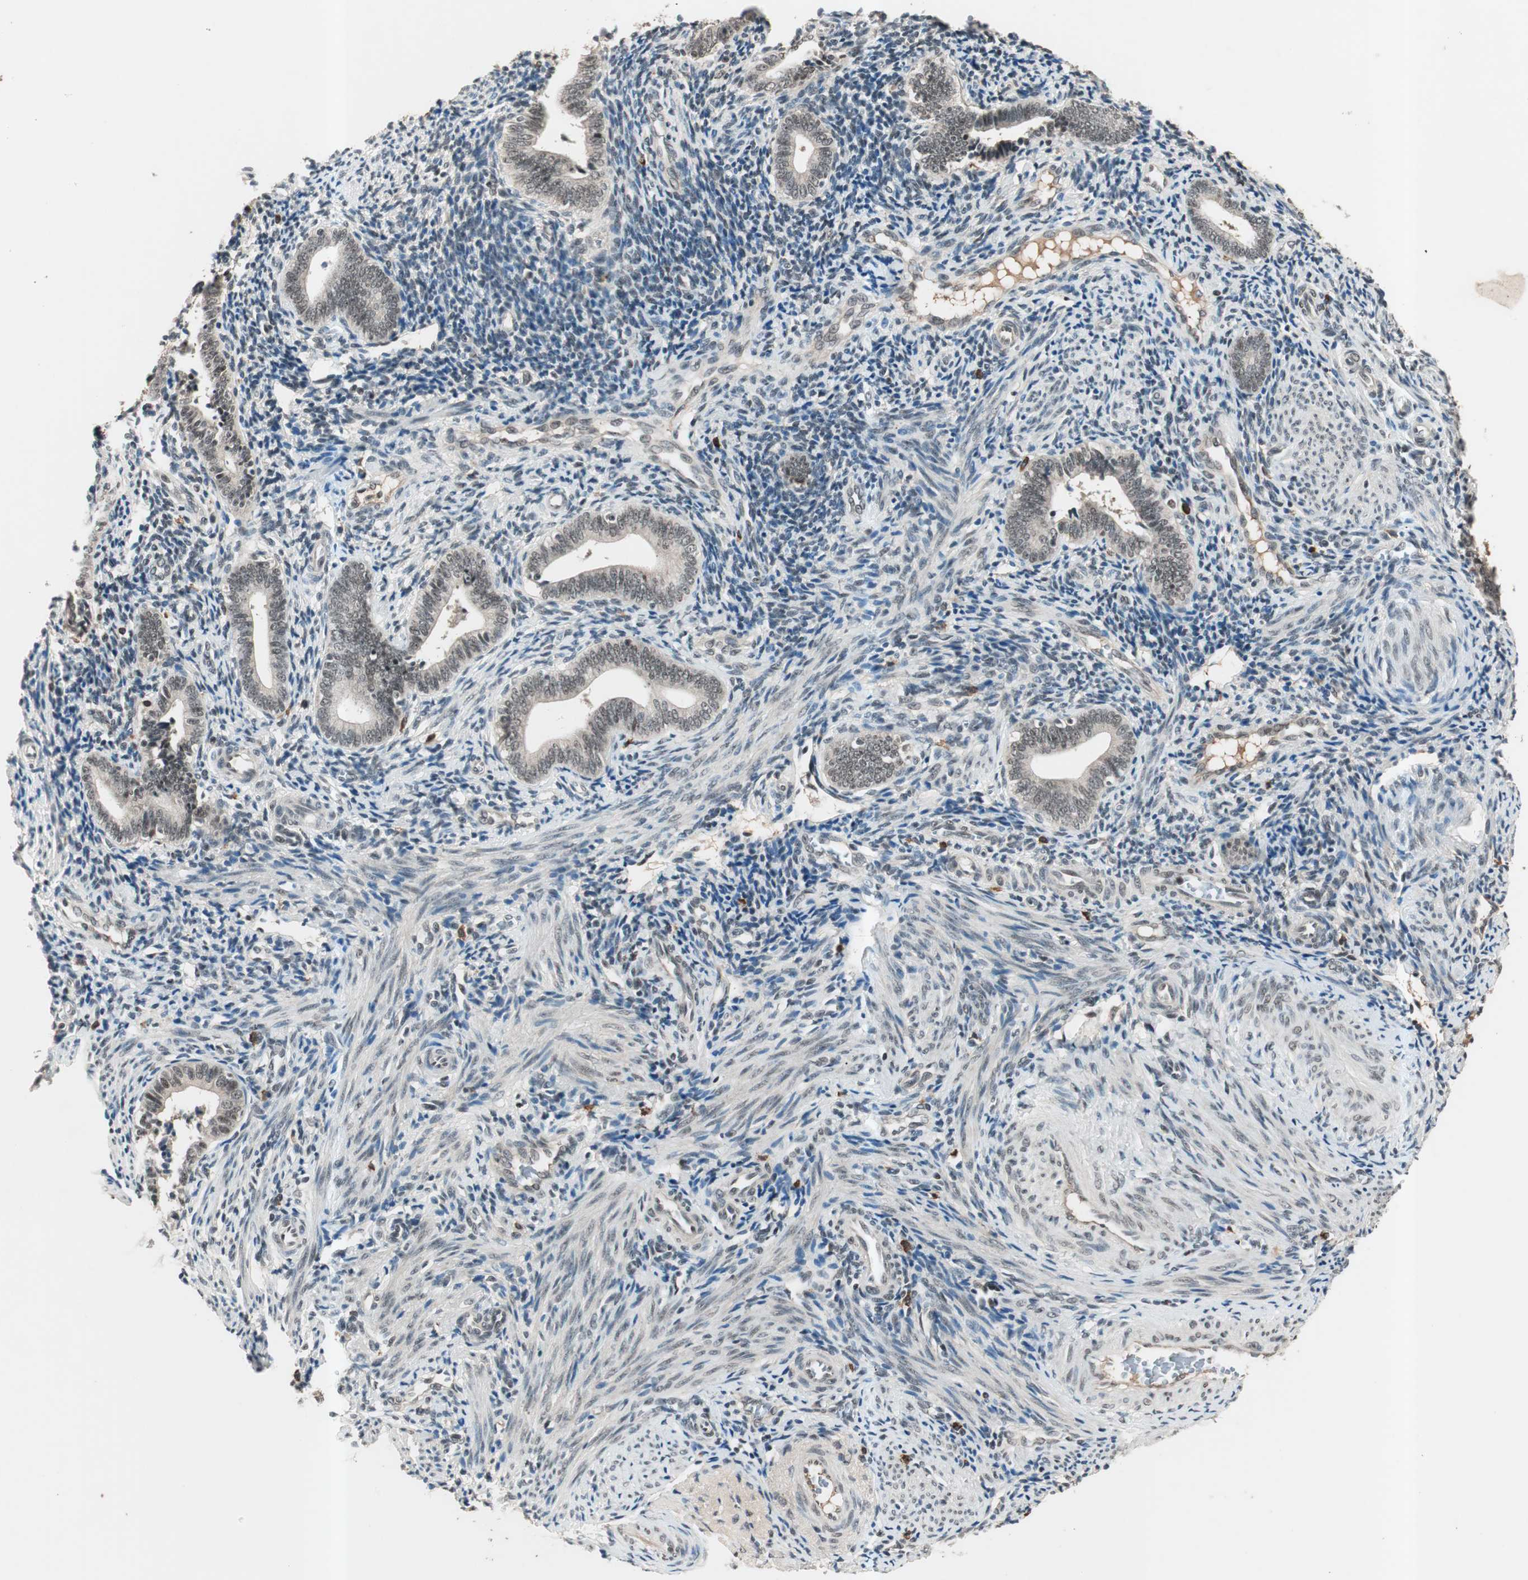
{"staining": {"intensity": "weak", "quantity": "<25%", "location": "nuclear"}, "tissue": "endometrium", "cell_type": "Cells in endometrial stroma", "image_type": "normal", "snomed": [{"axis": "morphology", "description": "Normal tissue, NOS"}, {"axis": "topography", "description": "Uterus"}, {"axis": "topography", "description": "Endometrium"}], "caption": "A high-resolution image shows immunohistochemistry (IHC) staining of benign endometrium, which shows no significant expression in cells in endometrial stroma. The staining is performed using DAB (3,3'-diaminobenzidine) brown chromogen with nuclei counter-stained in using hematoxylin.", "gene": "NFRKB", "patient": {"sex": "female", "age": 33}}